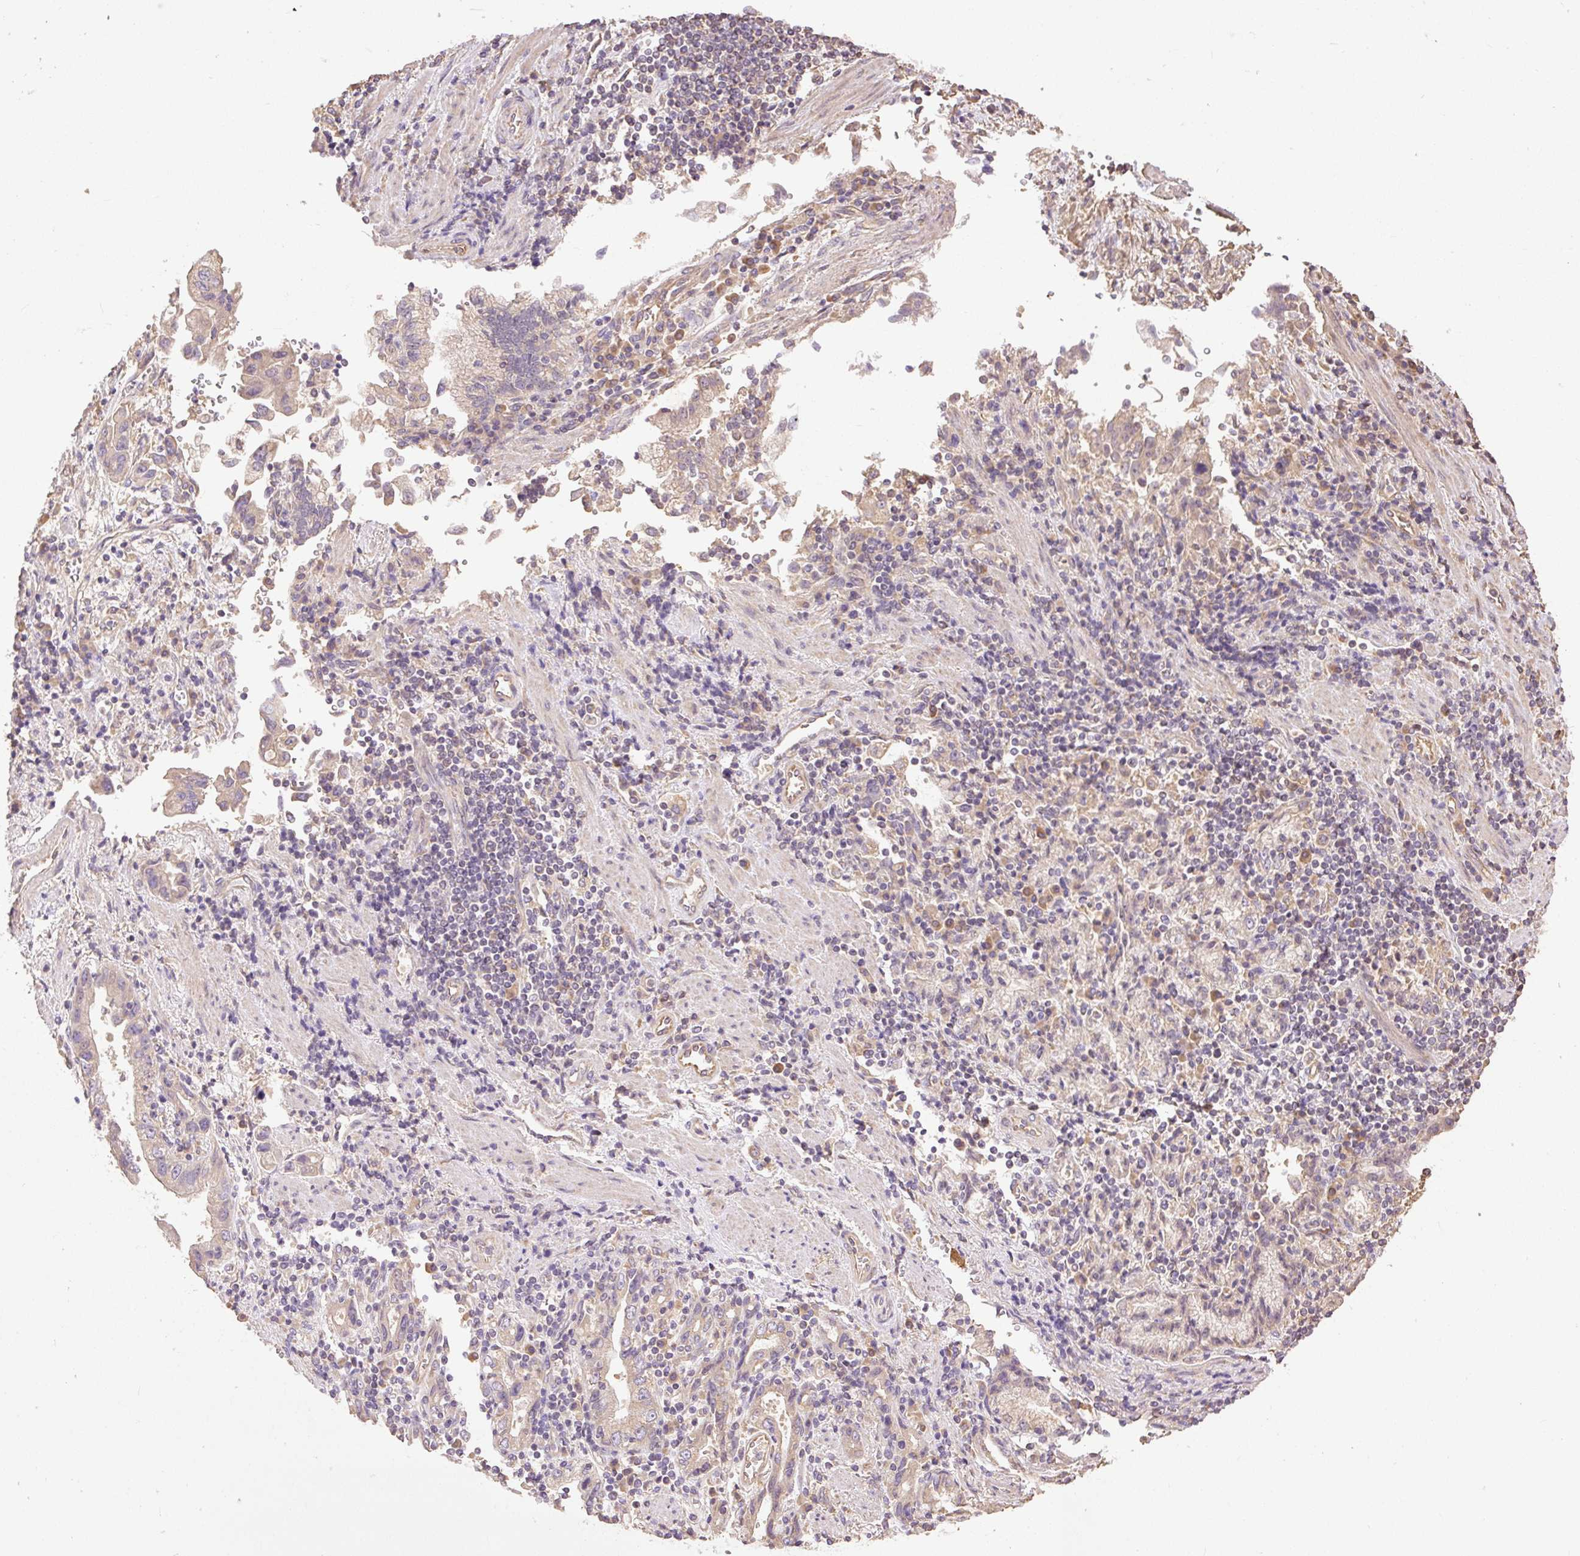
{"staining": {"intensity": "weak", "quantity": "25%-75%", "location": "cytoplasmic/membranous"}, "tissue": "stomach cancer", "cell_type": "Tumor cells", "image_type": "cancer", "snomed": [{"axis": "morphology", "description": "Adenocarcinoma, NOS"}, {"axis": "topography", "description": "Stomach"}], "caption": "Protein staining displays weak cytoplasmic/membranous expression in about 25%-75% of tumor cells in adenocarcinoma (stomach).", "gene": "DESI1", "patient": {"sex": "male", "age": 62}}